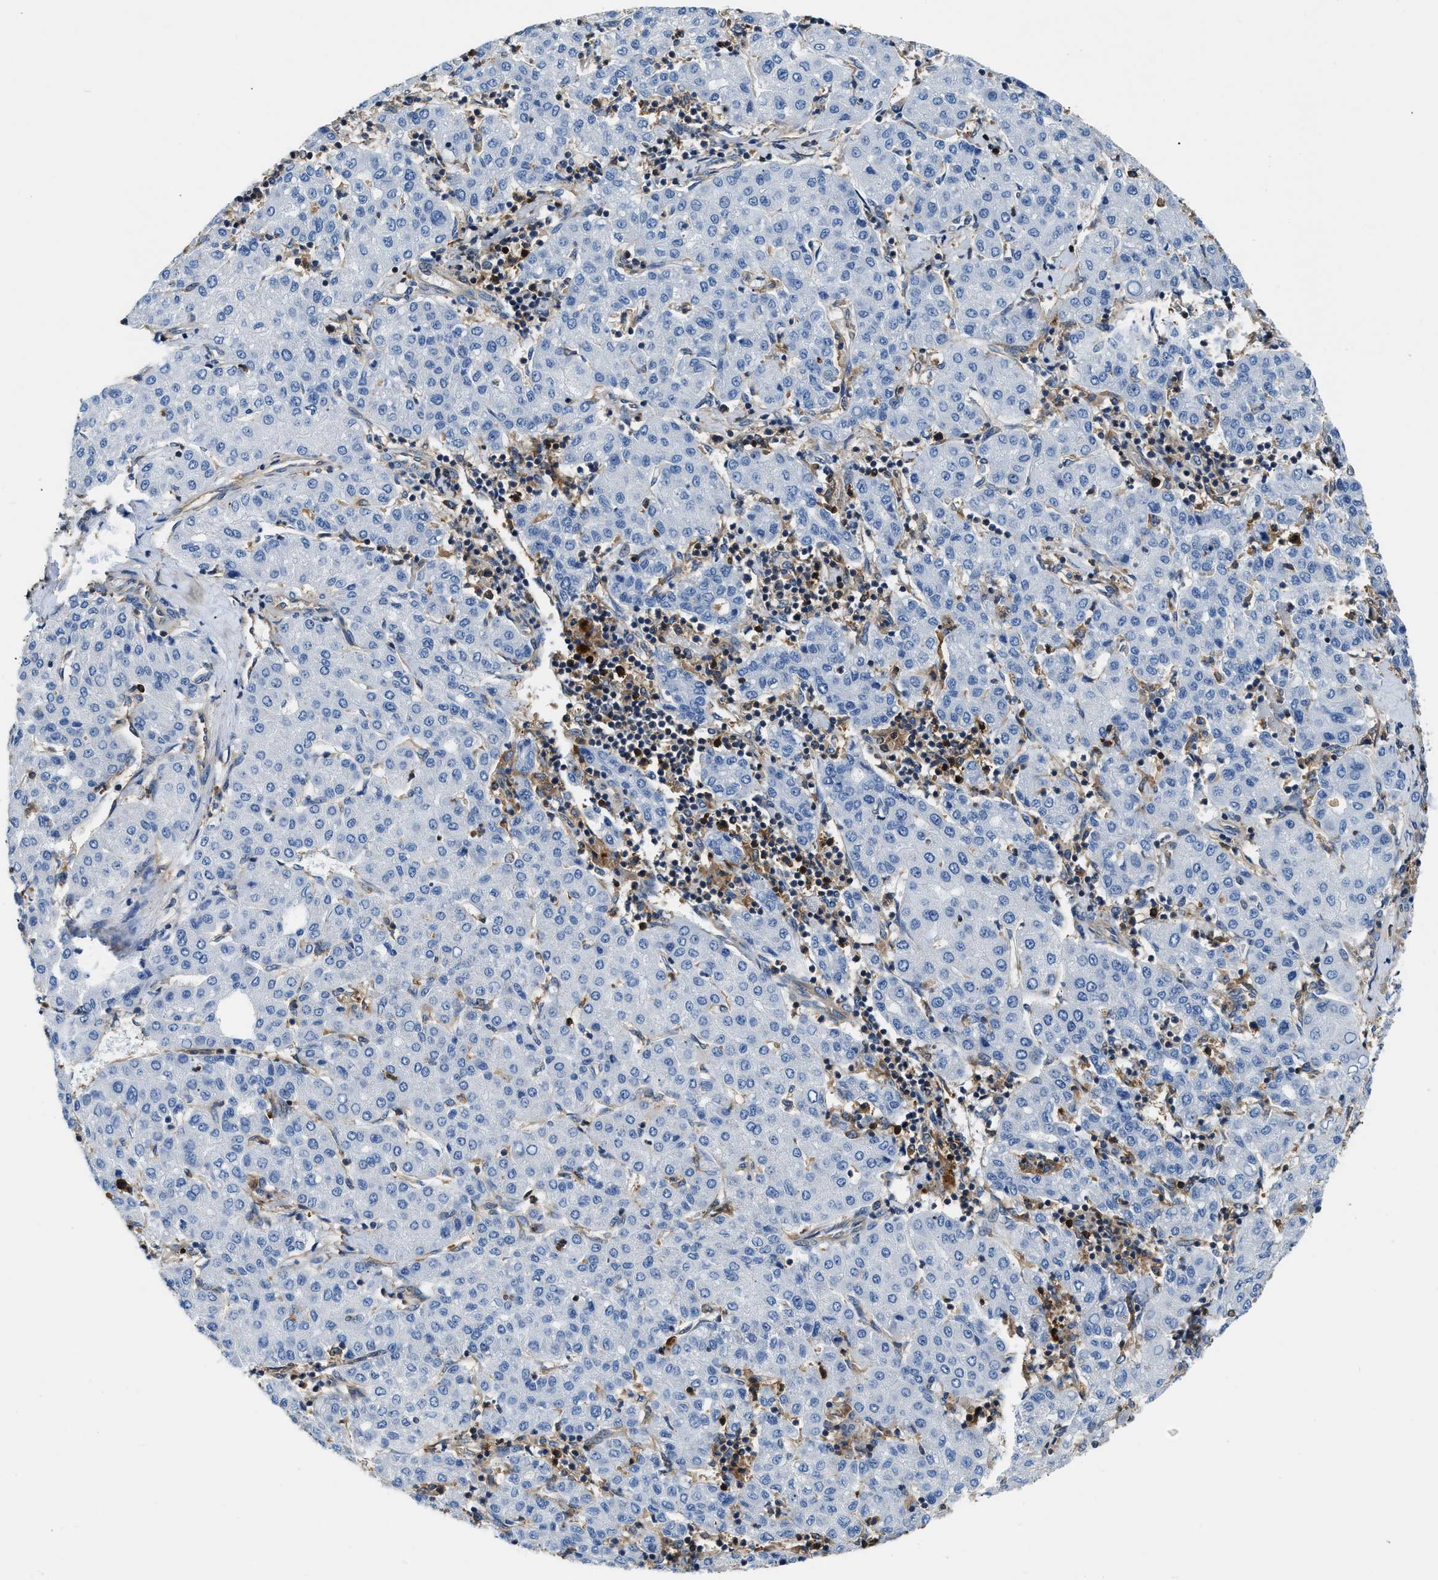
{"staining": {"intensity": "negative", "quantity": "none", "location": "none"}, "tissue": "liver cancer", "cell_type": "Tumor cells", "image_type": "cancer", "snomed": [{"axis": "morphology", "description": "Carcinoma, Hepatocellular, NOS"}, {"axis": "topography", "description": "Liver"}], "caption": "Immunohistochemistry histopathology image of neoplastic tissue: hepatocellular carcinoma (liver) stained with DAB (3,3'-diaminobenzidine) reveals no significant protein expression in tumor cells.", "gene": "PKM", "patient": {"sex": "male", "age": 65}}